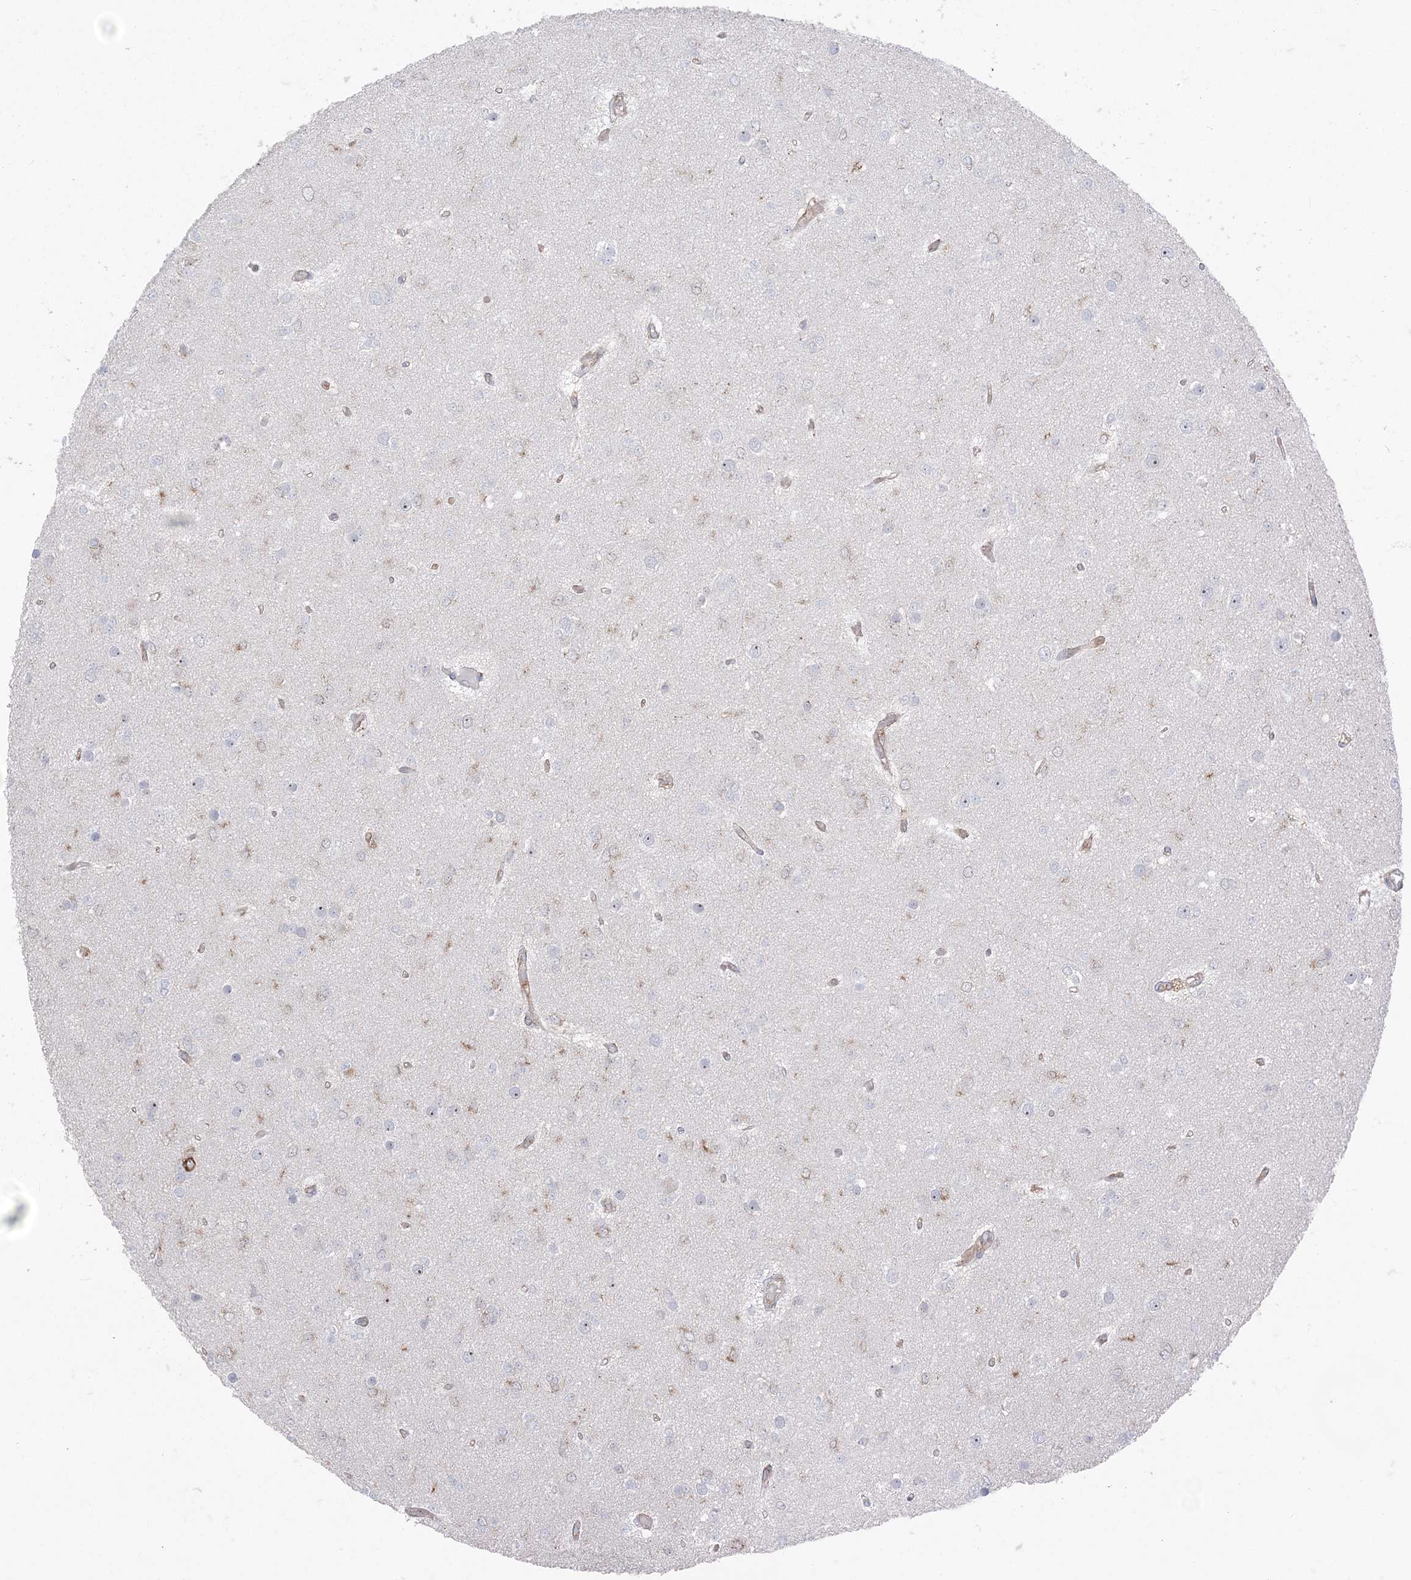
{"staining": {"intensity": "negative", "quantity": "none", "location": "none"}, "tissue": "glioma", "cell_type": "Tumor cells", "image_type": "cancer", "snomed": [{"axis": "morphology", "description": "Glioma, malignant, Low grade"}, {"axis": "topography", "description": "Brain"}], "caption": "This photomicrograph is of glioma stained with immunohistochemistry to label a protein in brown with the nuclei are counter-stained blue. There is no expression in tumor cells. Nuclei are stained in blue.", "gene": "DERL3", "patient": {"sex": "female", "age": 22}}